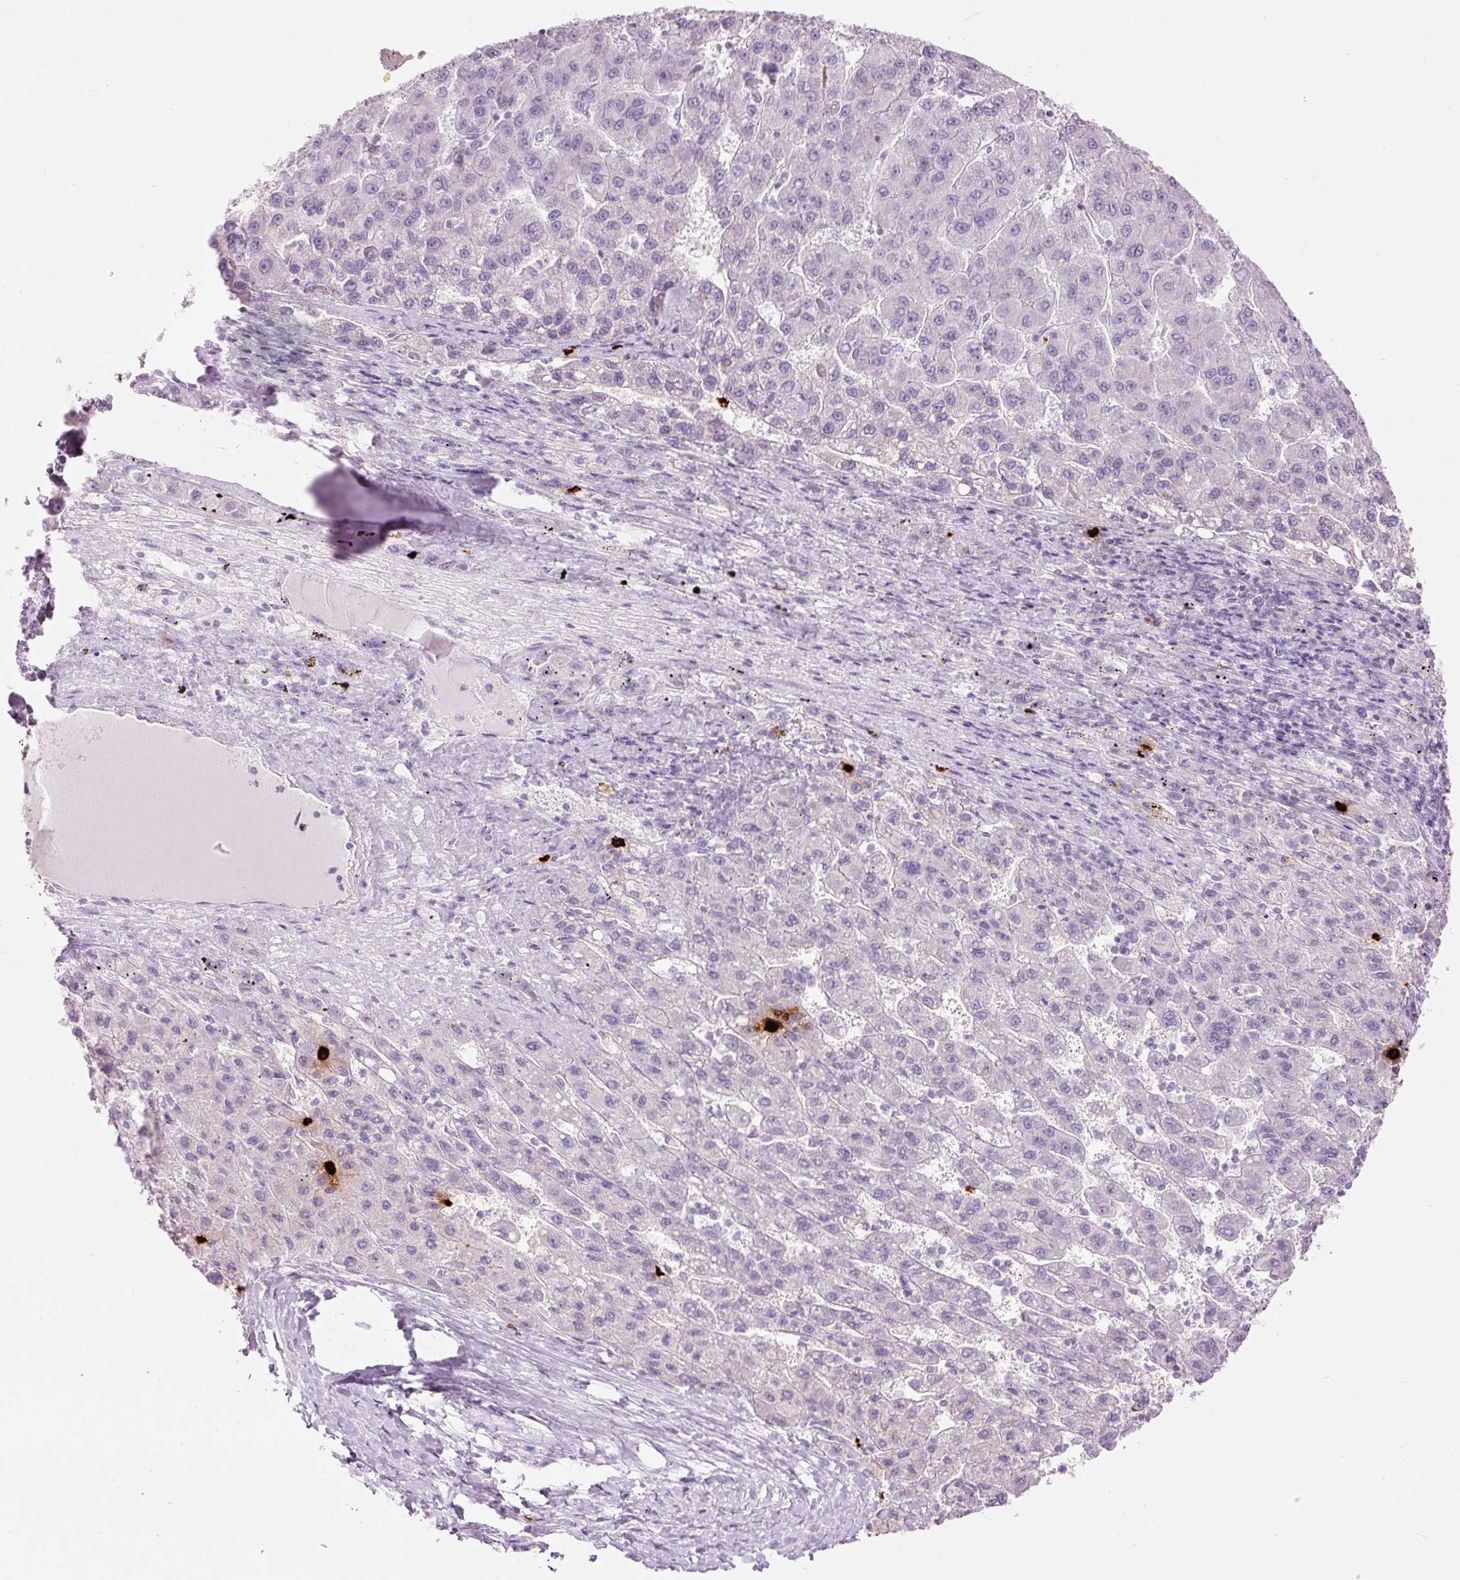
{"staining": {"intensity": "negative", "quantity": "none", "location": "none"}, "tissue": "liver cancer", "cell_type": "Tumor cells", "image_type": "cancer", "snomed": [{"axis": "morphology", "description": "Carcinoma, Hepatocellular, NOS"}, {"axis": "topography", "description": "Liver"}], "caption": "Immunohistochemistry histopathology image of liver cancer (hepatocellular carcinoma) stained for a protein (brown), which exhibits no positivity in tumor cells.", "gene": "CMA1", "patient": {"sex": "female", "age": 82}}